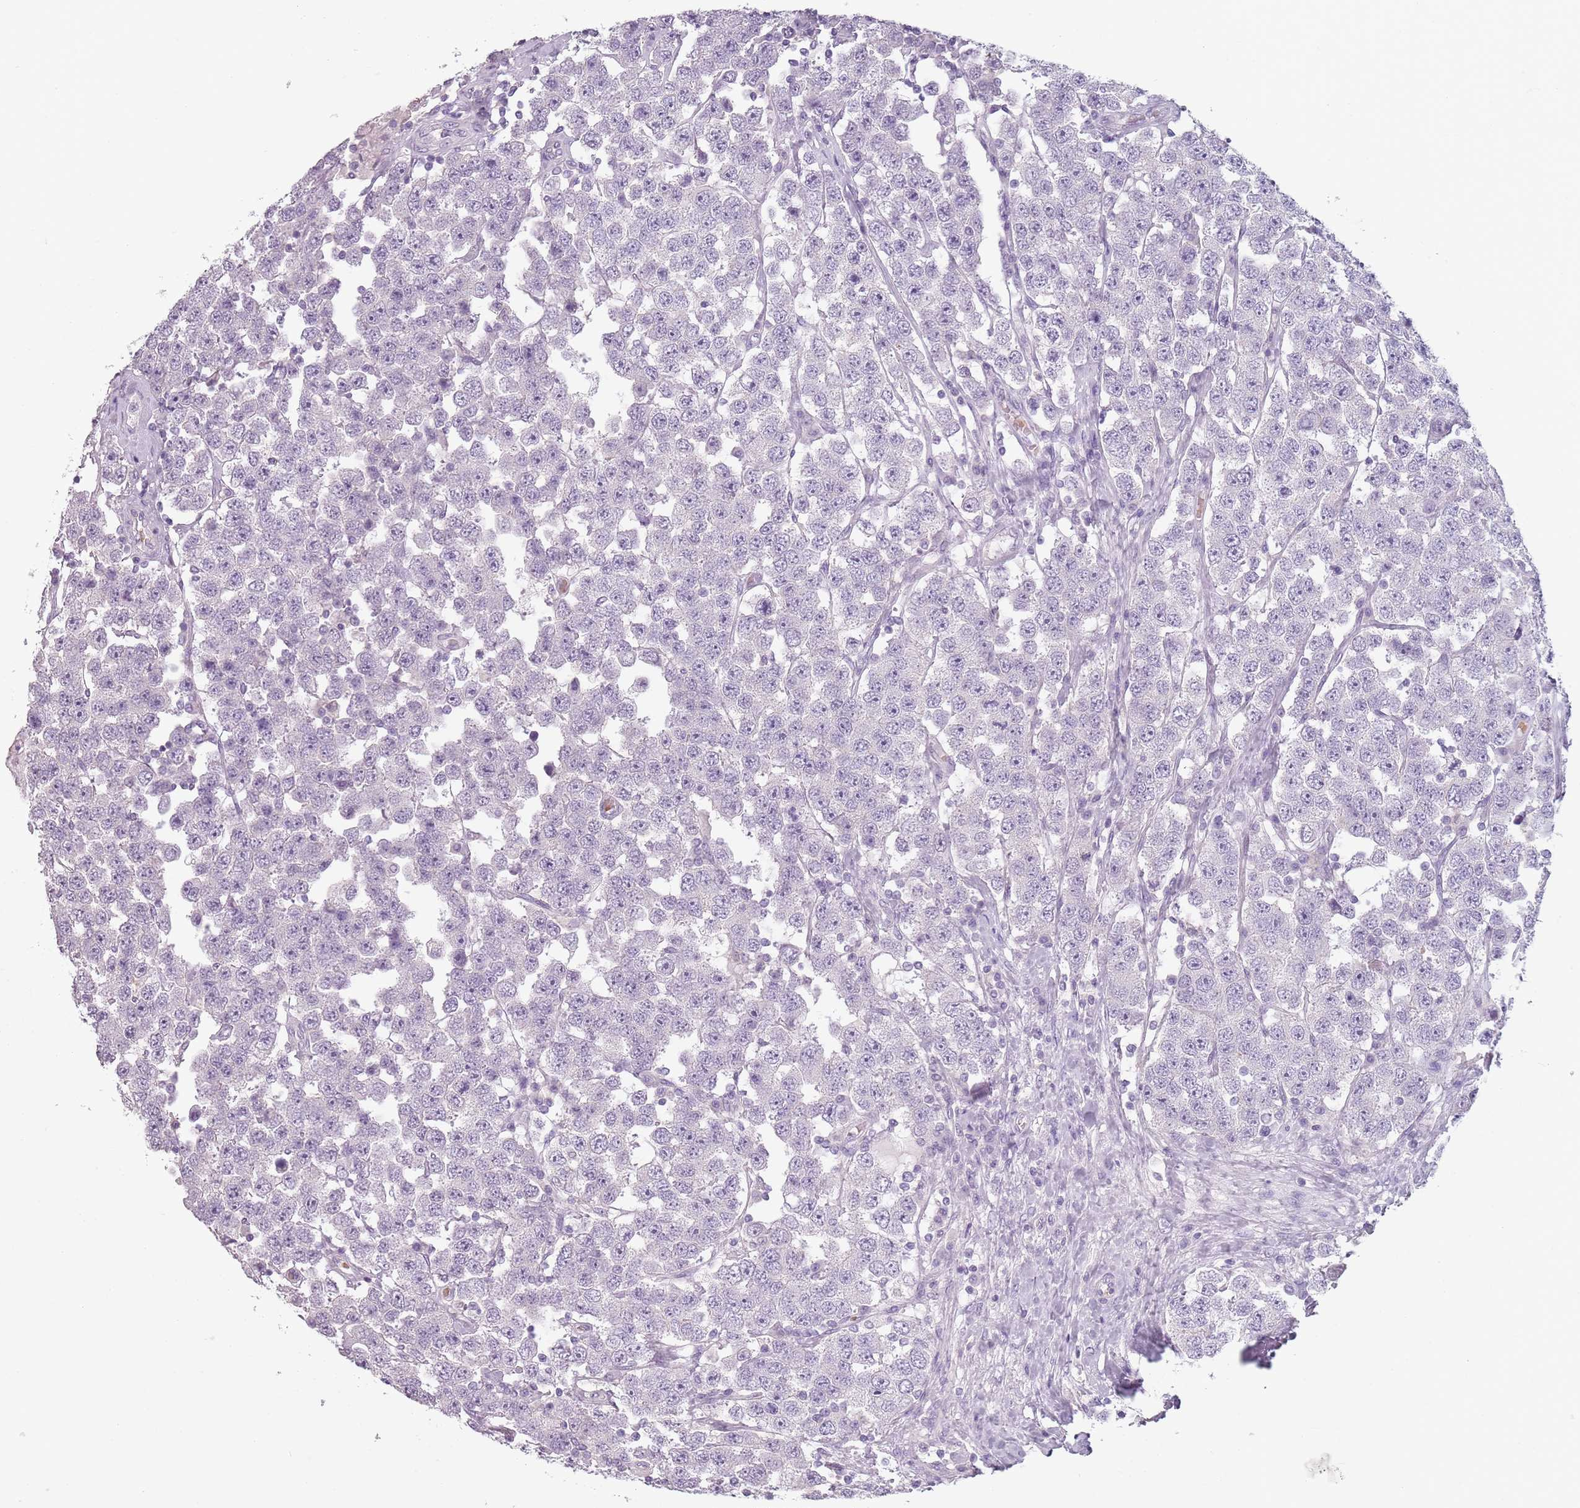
{"staining": {"intensity": "negative", "quantity": "none", "location": "none"}, "tissue": "testis cancer", "cell_type": "Tumor cells", "image_type": "cancer", "snomed": [{"axis": "morphology", "description": "Seminoma, NOS"}, {"axis": "topography", "description": "Testis"}], "caption": "Tumor cells show no significant protein staining in testis cancer (seminoma).", "gene": "PIEZO1", "patient": {"sex": "male", "age": 28}}